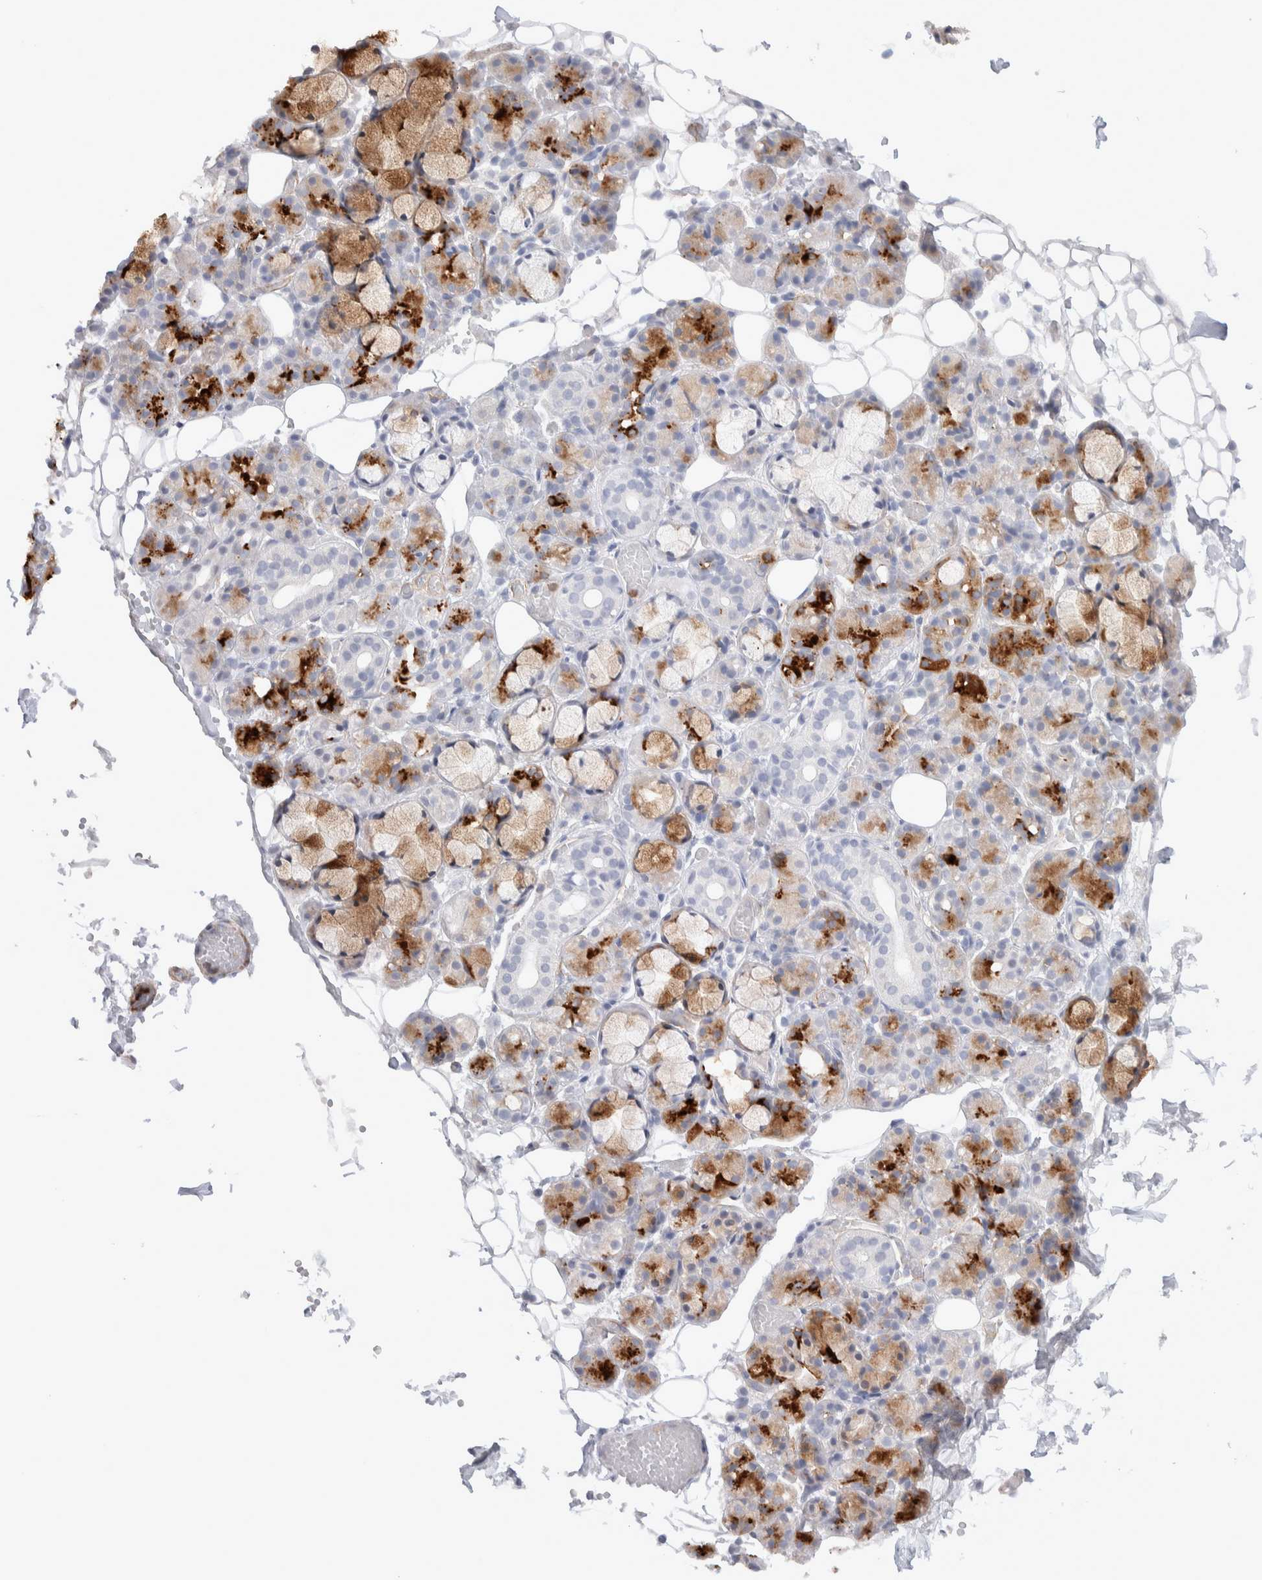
{"staining": {"intensity": "strong", "quantity": "<25%", "location": "cytoplasmic/membranous"}, "tissue": "salivary gland", "cell_type": "Glandular cells", "image_type": "normal", "snomed": [{"axis": "morphology", "description": "Normal tissue, NOS"}, {"axis": "topography", "description": "Salivary gland"}], "caption": "Strong cytoplasmic/membranous protein expression is seen in about <25% of glandular cells in salivary gland. (brown staining indicates protein expression, while blue staining denotes nuclei).", "gene": "SEPTIN4", "patient": {"sex": "male", "age": 63}}